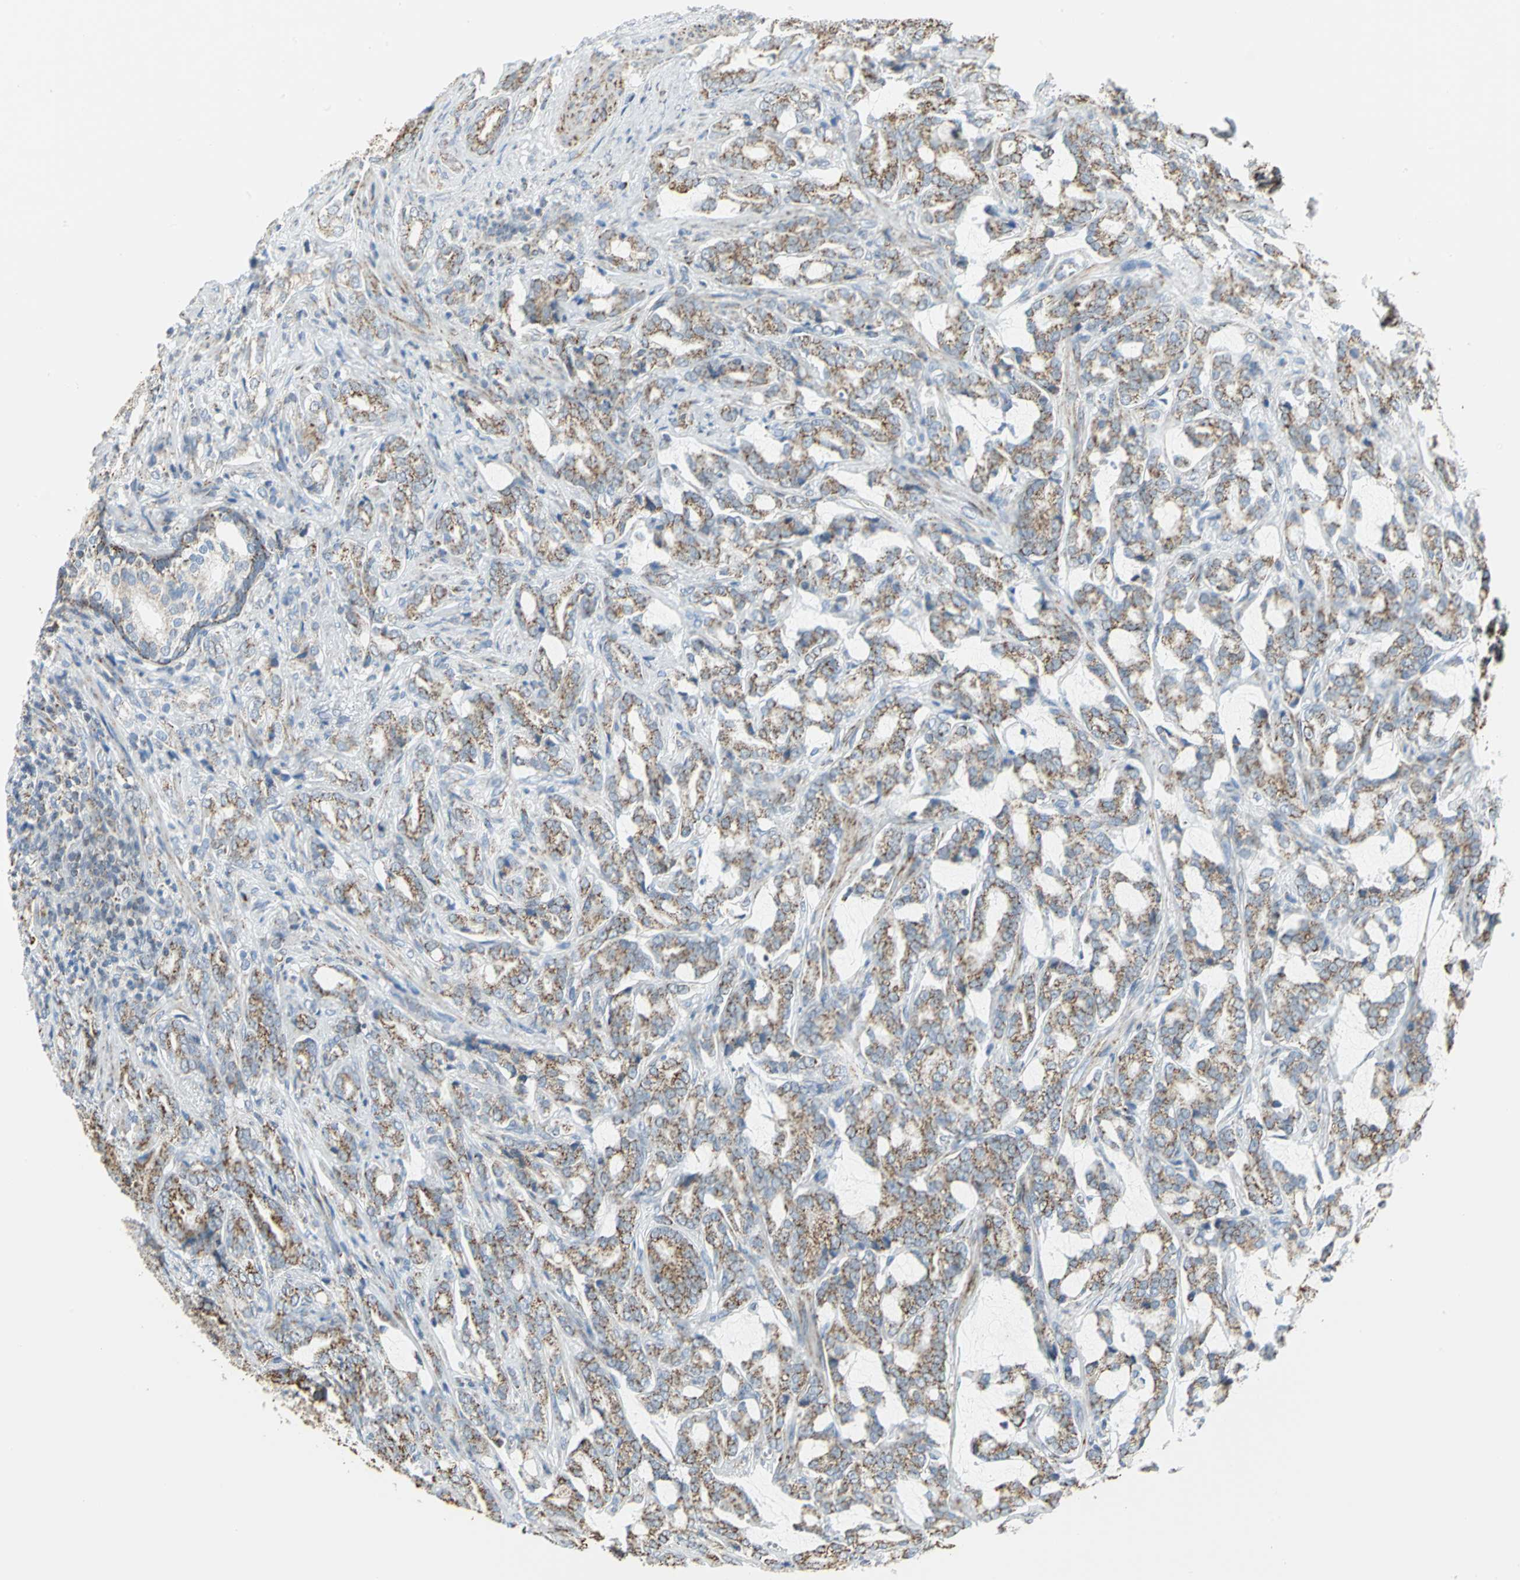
{"staining": {"intensity": "moderate", "quantity": "25%-75%", "location": "cytoplasmic/membranous"}, "tissue": "prostate cancer", "cell_type": "Tumor cells", "image_type": "cancer", "snomed": [{"axis": "morphology", "description": "Adenocarcinoma, Low grade"}, {"axis": "topography", "description": "Prostate"}], "caption": "Human adenocarcinoma (low-grade) (prostate) stained for a protein (brown) shows moderate cytoplasmic/membranous positive positivity in approximately 25%-75% of tumor cells.", "gene": "NTRK1", "patient": {"sex": "male", "age": 58}}